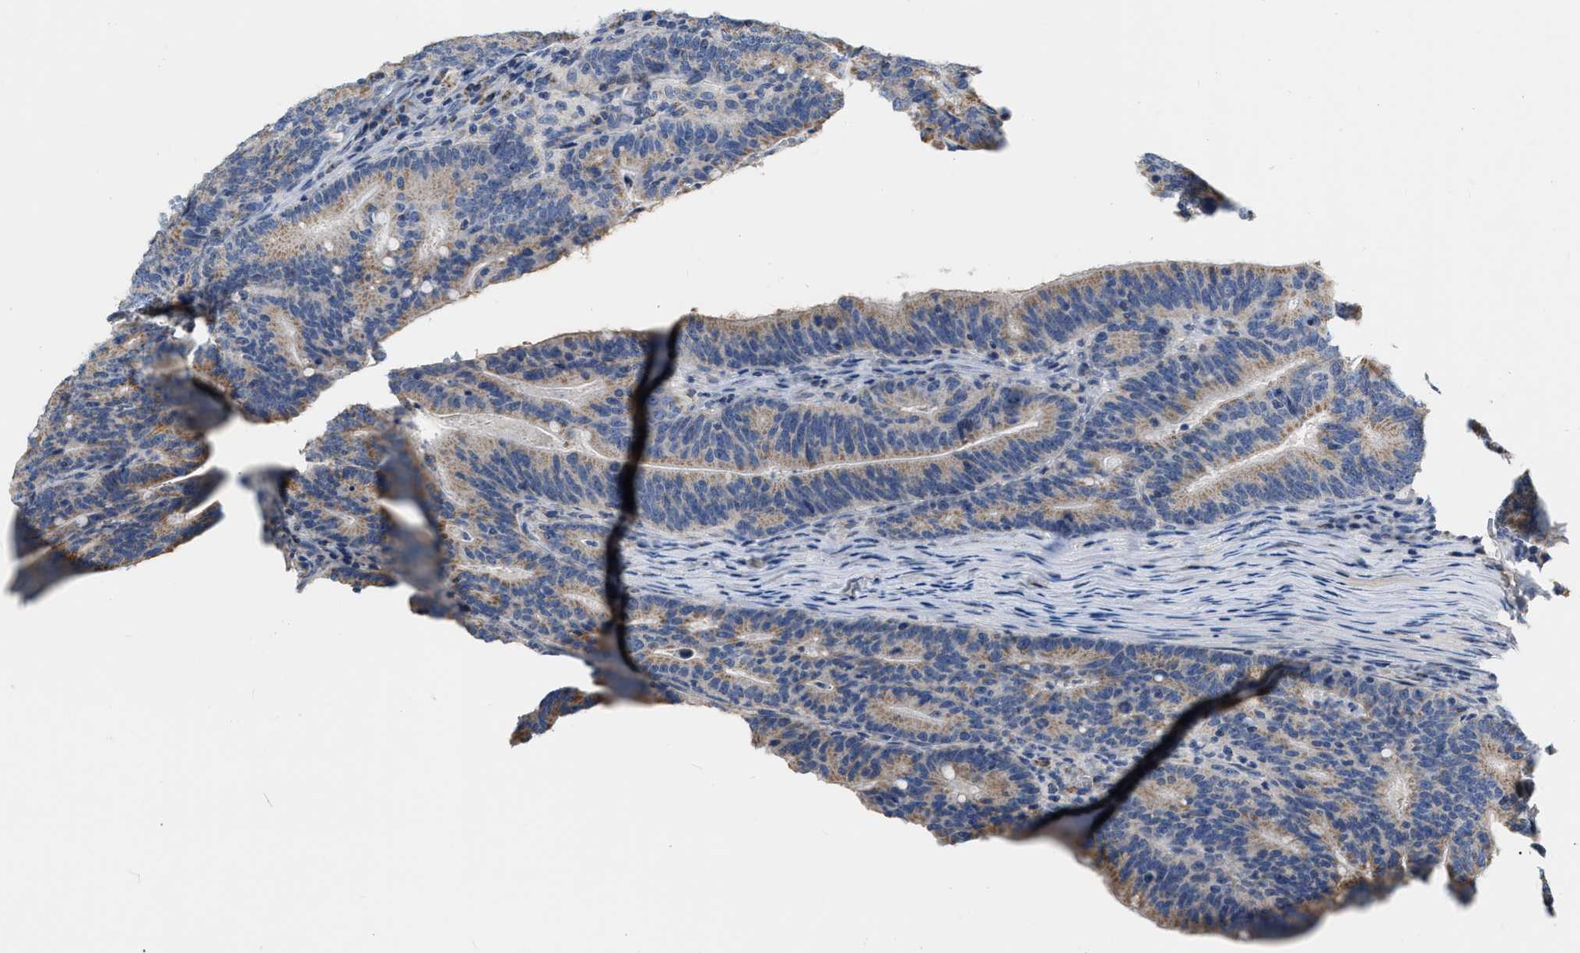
{"staining": {"intensity": "moderate", "quantity": ">75%", "location": "cytoplasmic/membranous"}, "tissue": "colorectal cancer", "cell_type": "Tumor cells", "image_type": "cancer", "snomed": [{"axis": "morphology", "description": "Adenocarcinoma, NOS"}, {"axis": "topography", "description": "Colon"}], "caption": "A photomicrograph of human colorectal adenocarcinoma stained for a protein reveals moderate cytoplasmic/membranous brown staining in tumor cells. The protein of interest is shown in brown color, while the nuclei are stained blue.", "gene": "DDX56", "patient": {"sex": "female", "age": 66}}